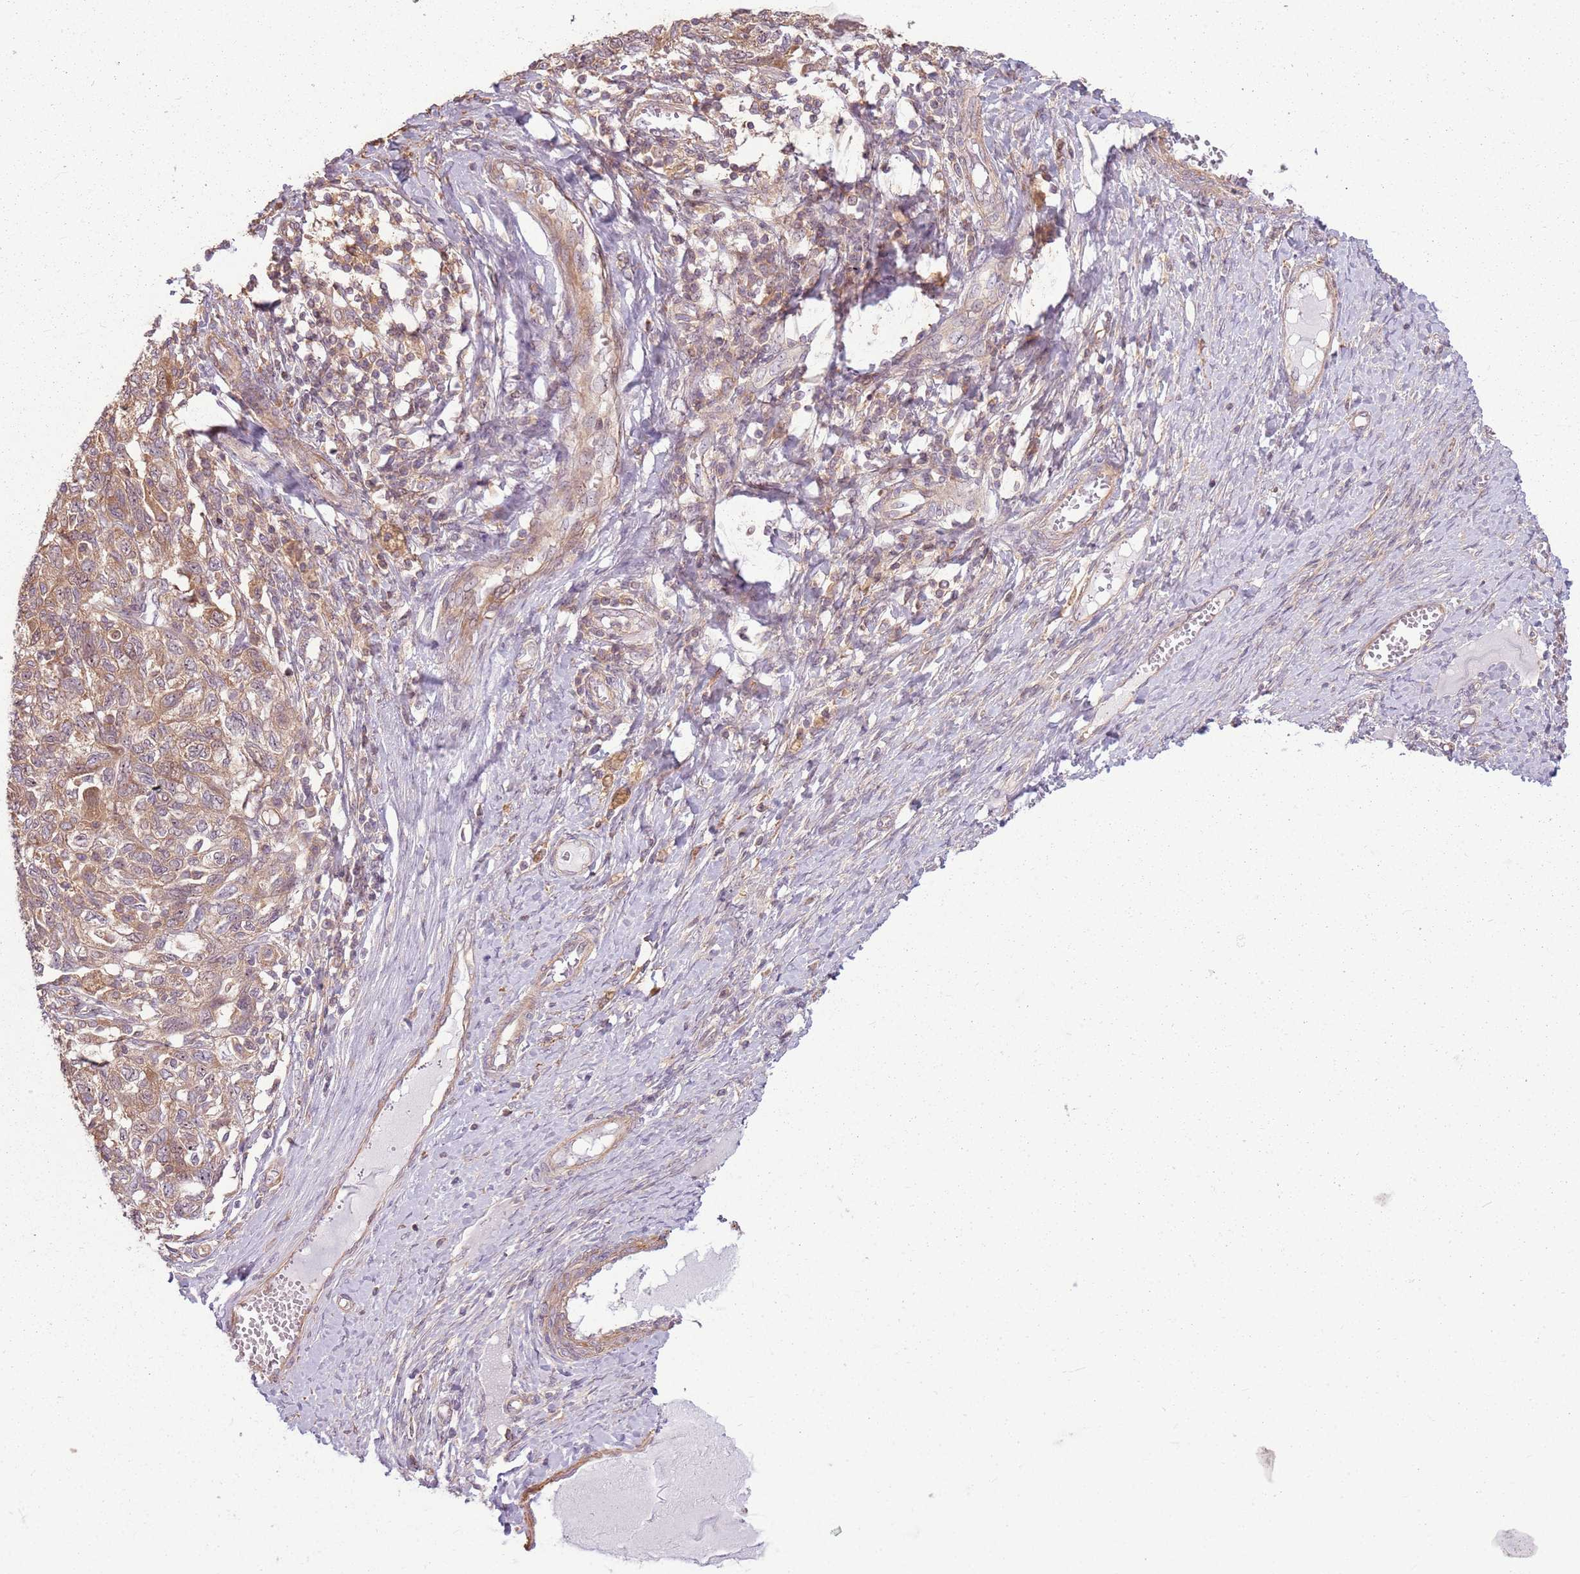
{"staining": {"intensity": "moderate", "quantity": ">75%", "location": "cytoplasmic/membranous"}, "tissue": "ovarian cancer", "cell_type": "Tumor cells", "image_type": "cancer", "snomed": [{"axis": "morphology", "description": "Carcinoma, NOS"}, {"axis": "morphology", "description": "Cystadenocarcinoma, serous, NOS"}, {"axis": "topography", "description": "Ovary"}], "caption": "About >75% of tumor cells in ovarian cancer display moderate cytoplasmic/membranous protein expression as visualized by brown immunohistochemical staining.", "gene": "RPL21", "patient": {"sex": "female", "age": 69}}